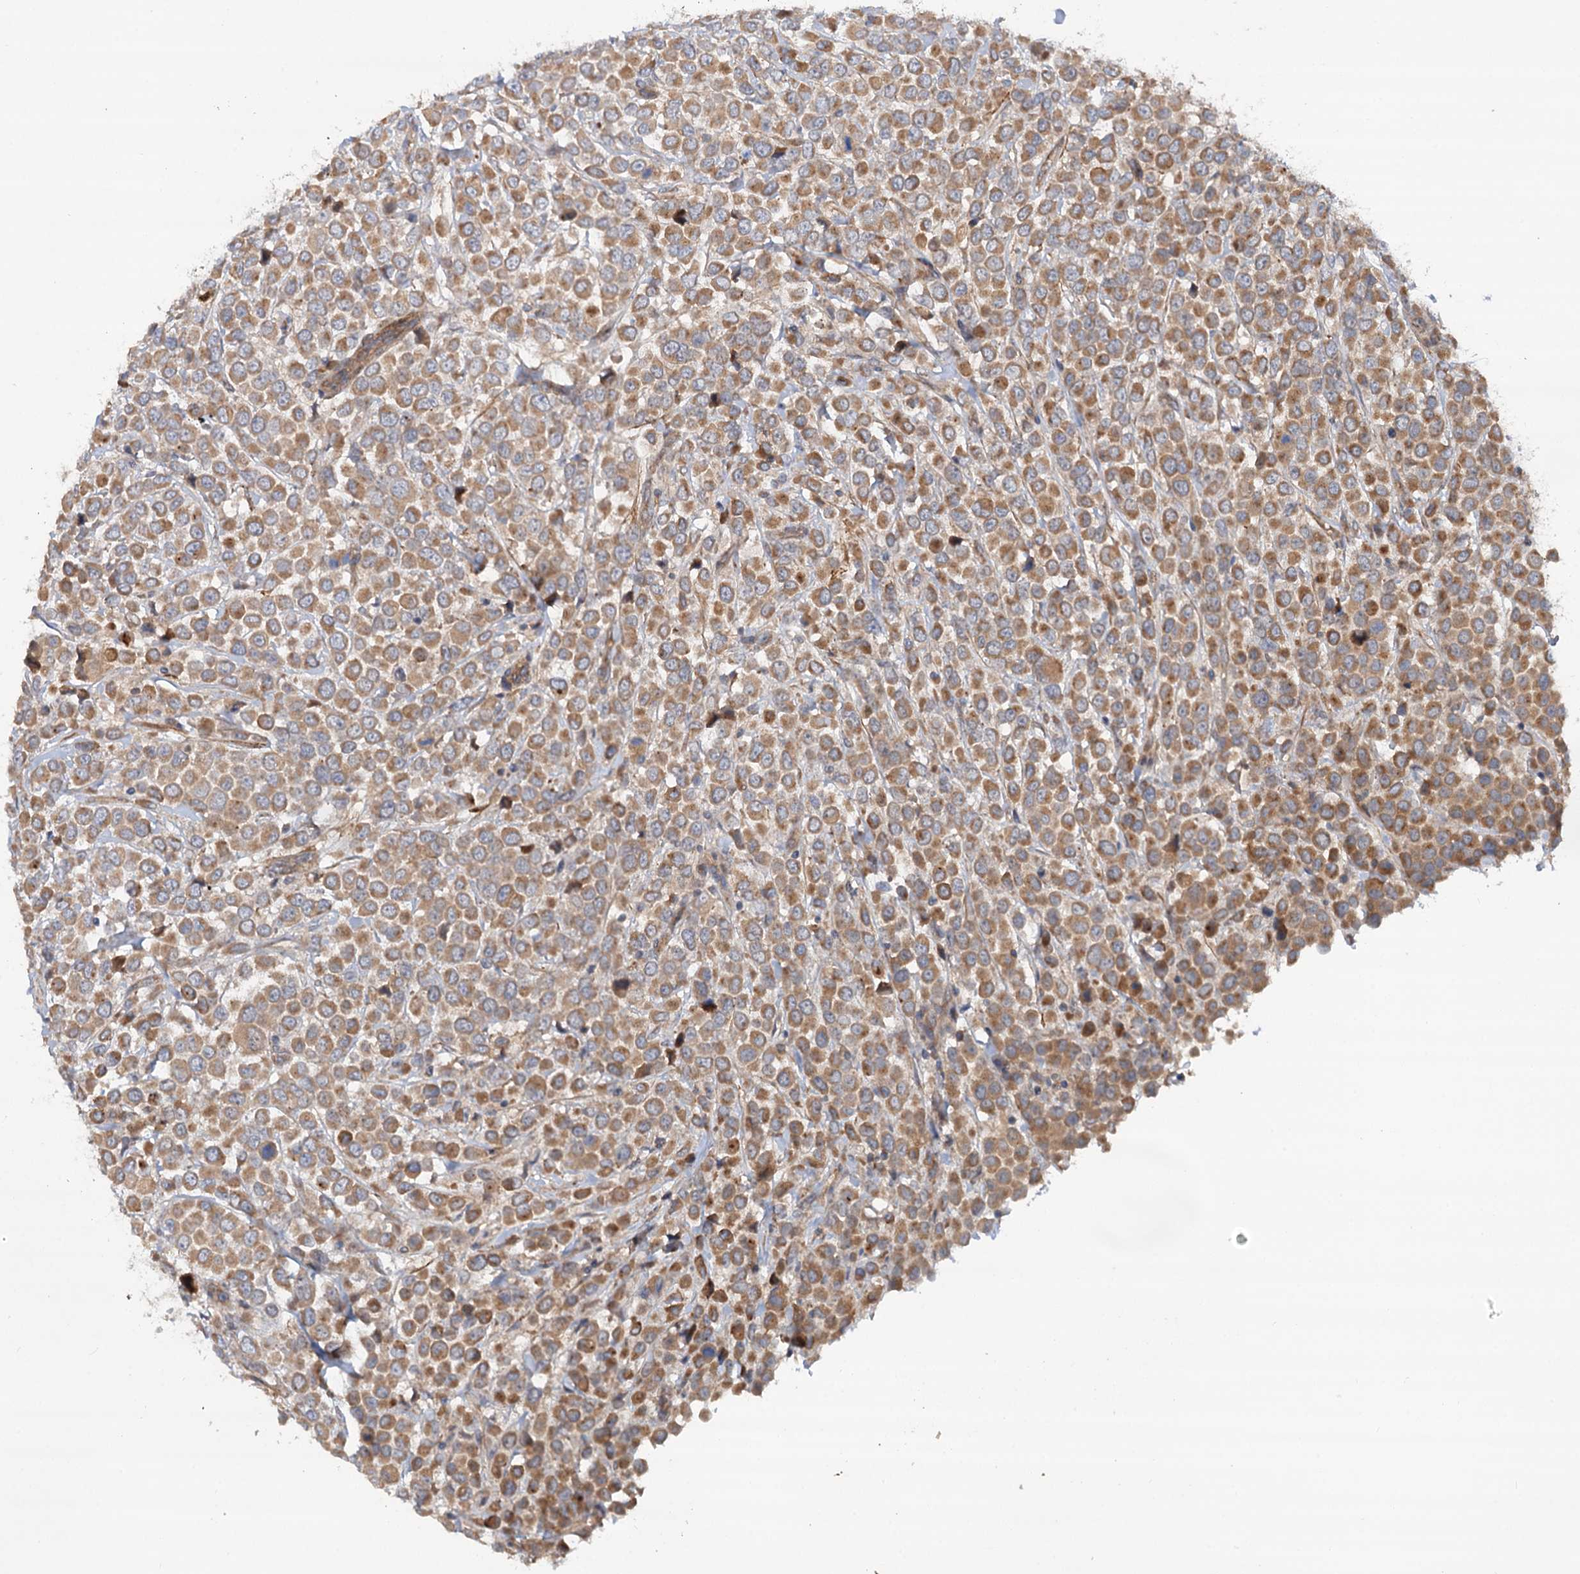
{"staining": {"intensity": "moderate", "quantity": ">75%", "location": "cytoplasmic/membranous"}, "tissue": "breast cancer", "cell_type": "Tumor cells", "image_type": "cancer", "snomed": [{"axis": "morphology", "description": "Duct carcinoma"}, {"axis": "topography", "description": "Breast"}], "caption": "Immunohistochemistry (IHC) image of breast cancer stained for a protein (brown), which reveals medium levels of moderate cytoplasmic/membranous staining in about >75% of tumor cells.", "gene": "ADGRG4", "patient": {"sex": "female", "age": 61}}